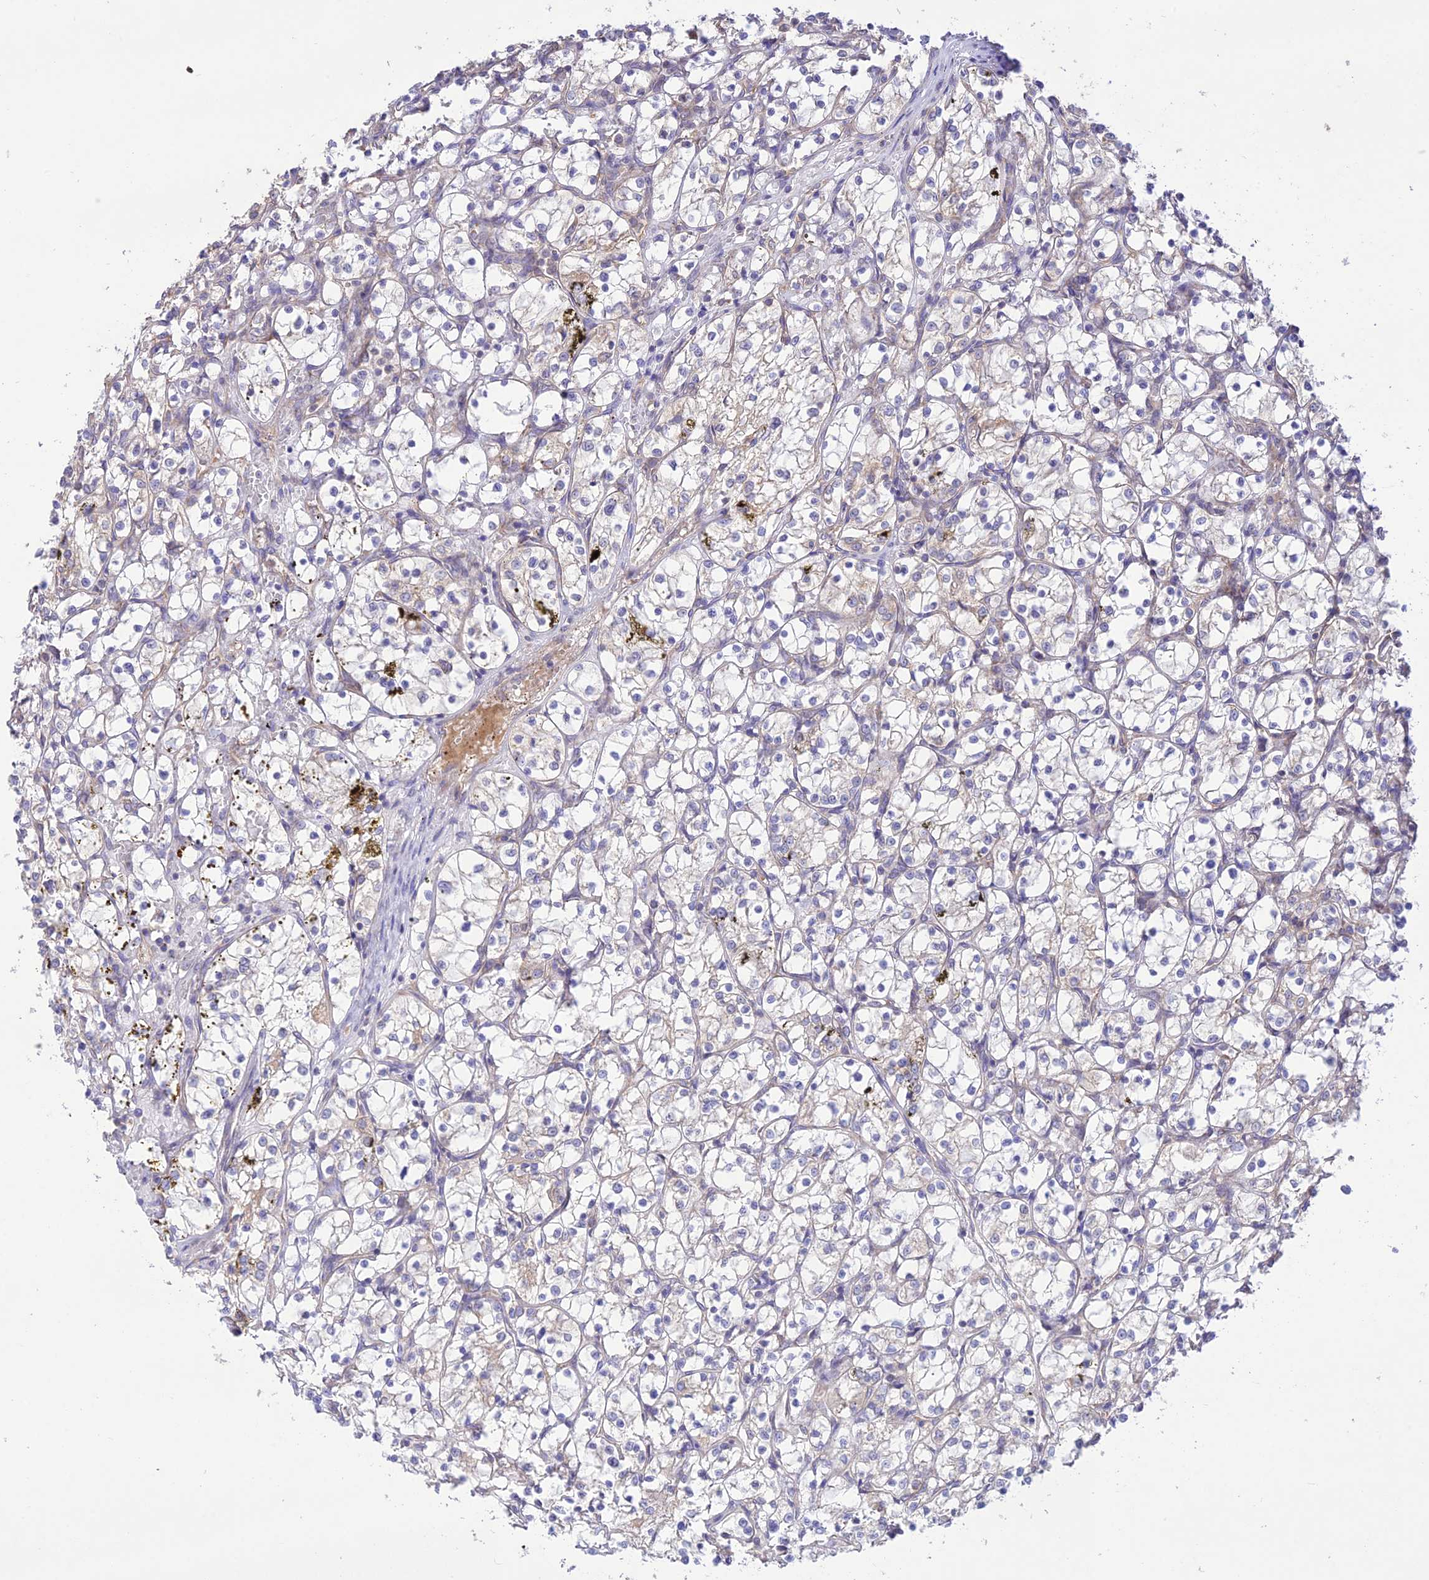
{"staining": {"intensity": "negative", "quantity": "none", "location": "none"}, "tissue": "renal cancer", "cell_type": "Tumor cells", "image_type": "cancer", "snomed": [{"axis": "morphology", "description": "Adenocarcinoma, NOS"}, {"axis": "topography", "description": "Kidney"}], "caption": "Immunohistochemistry (IHC) of renal cancer exhibits no staining in tumor cells.", "gene": "TMEM259", "patient": {"sex": "female", "age": 69}}